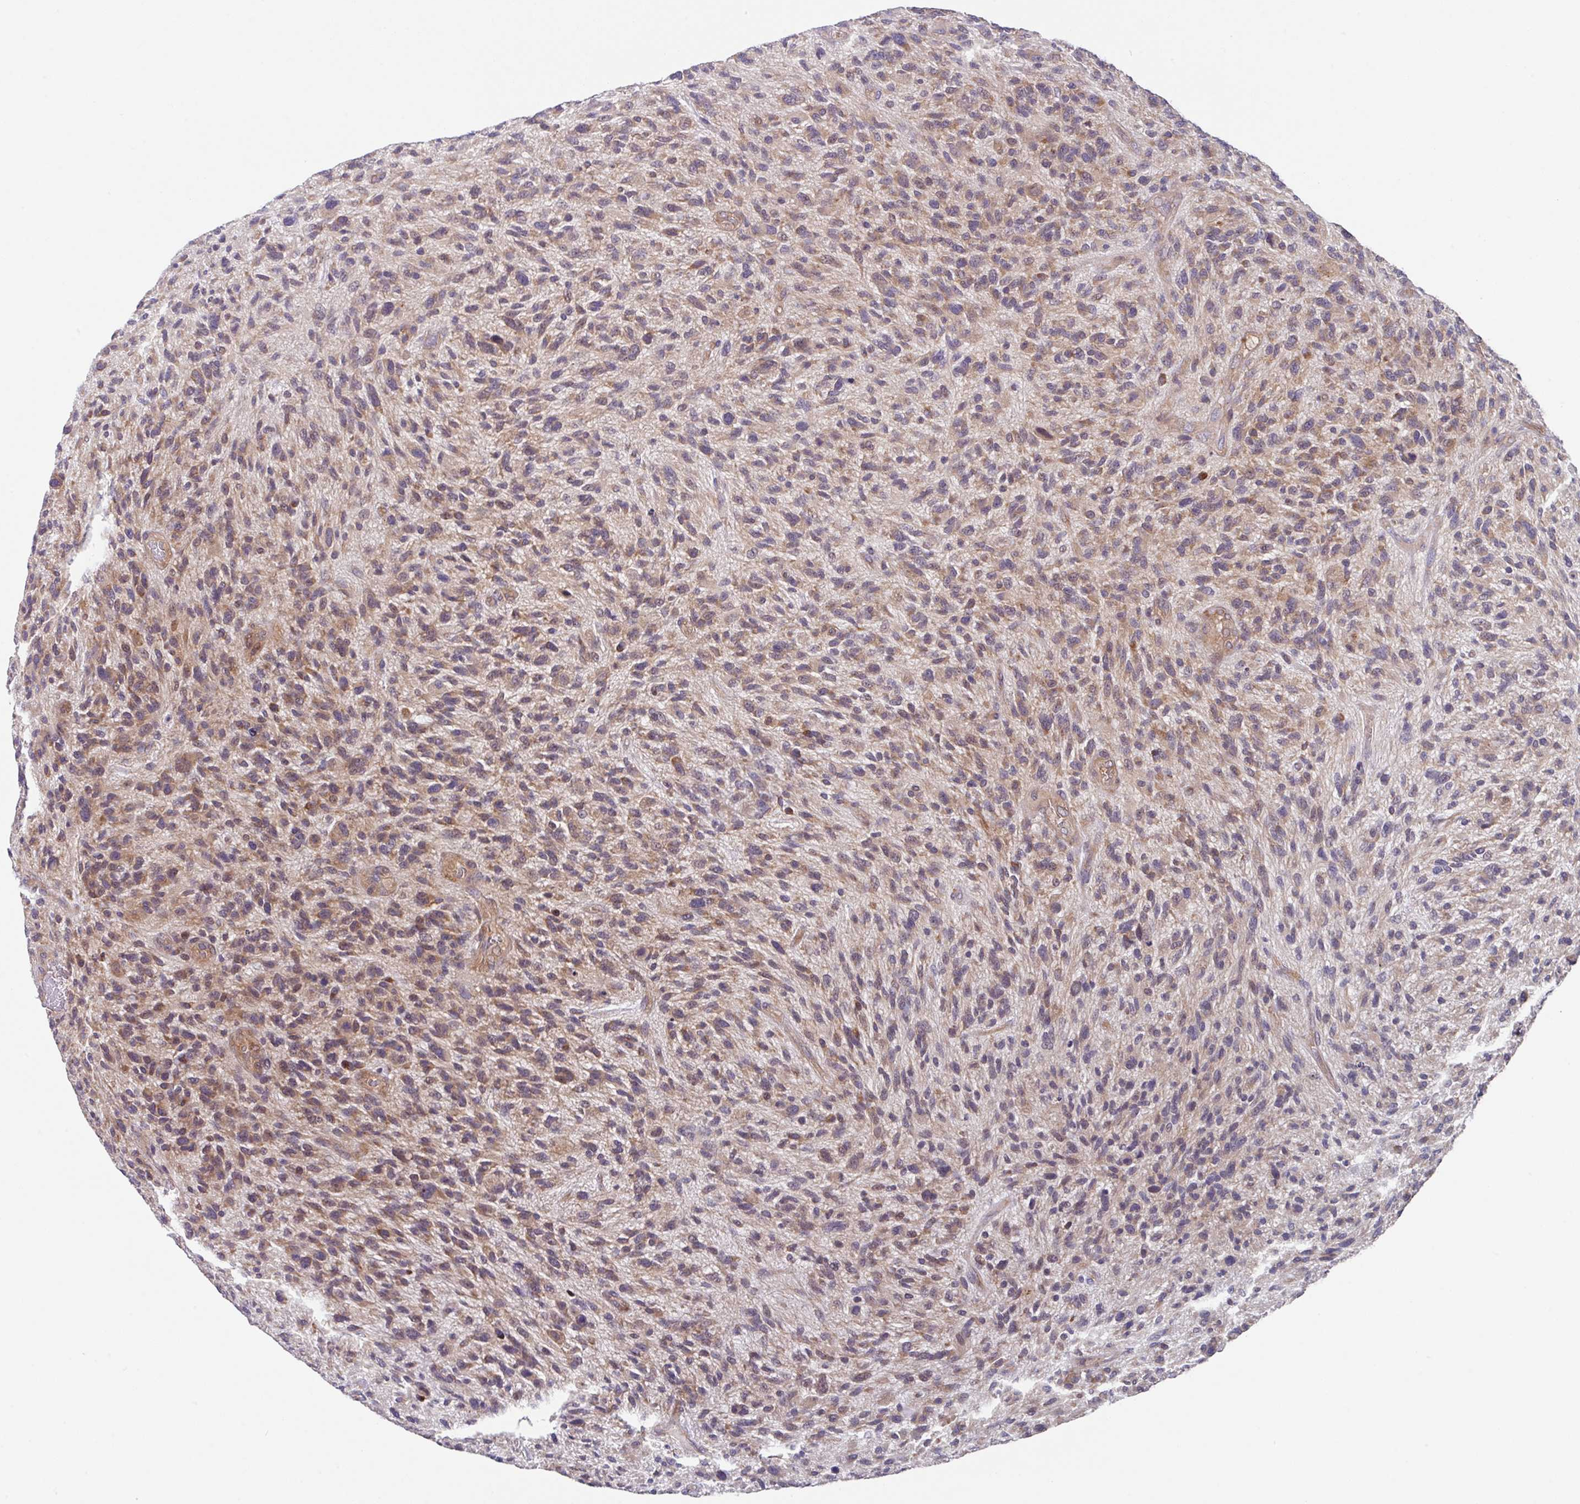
{"staining": {"intensity": "weak", "quantity": ">75%", "location": "cytoplasmic/membranous"}, "tissue": "glioma", "cell_type": "Tumor cells", "image_type": "cancer", "snomed": [{"axis": "morphology", "description": "Glioma, malignant, High grade"}, {"axis": "topography", "description": "Brain"}], "caption": "Protein expression analysis of human malignant glioma (high-grade) reveals weak cytoplasmic/membranous positivity in about >75% of tumor cells. (brown staining indicates protein expression, while blue staining denotes nuclei).", "gene": "EIF4B", "patient": {"sex": "male", "age": 47}}